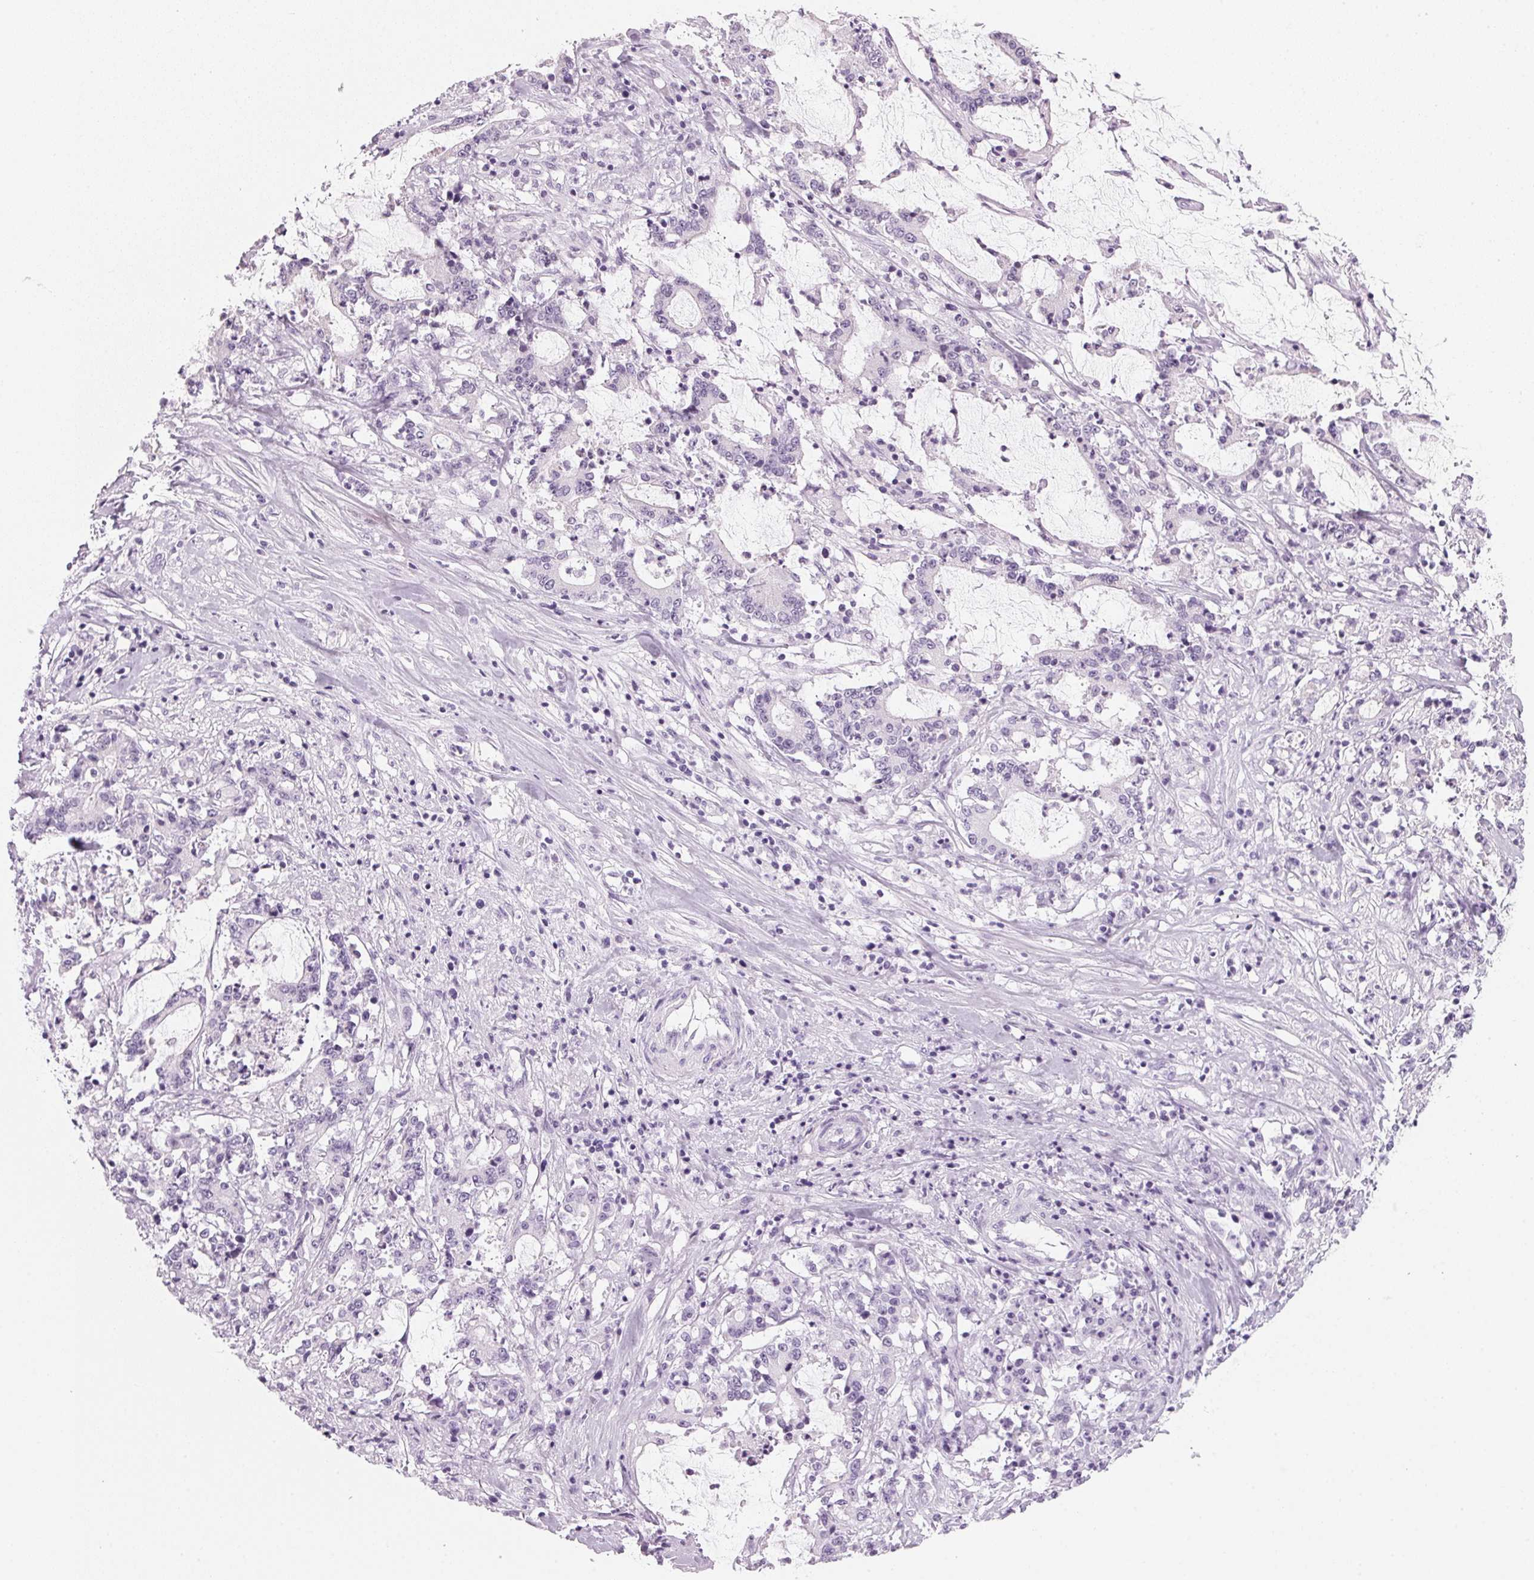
{"staining": {"intensity": "negative", "quantity": "none", "location": "none"}, "tissue": "stomach cancer", "cell_type": "Tumor cells", "image_type": "cancer", "snomed": [{"axis": "morphology", "description": "Adenocarcinoma, NOS"}, {"axis": "topography", "description": "Stomach, upper"}], "caption": "Protein analysis of adenocarcinoma (stomach) demonstrates no significant expression in tumor cells.", "gene": "DNTTIP2", "patient": {"sex": "male", "age": 68}}